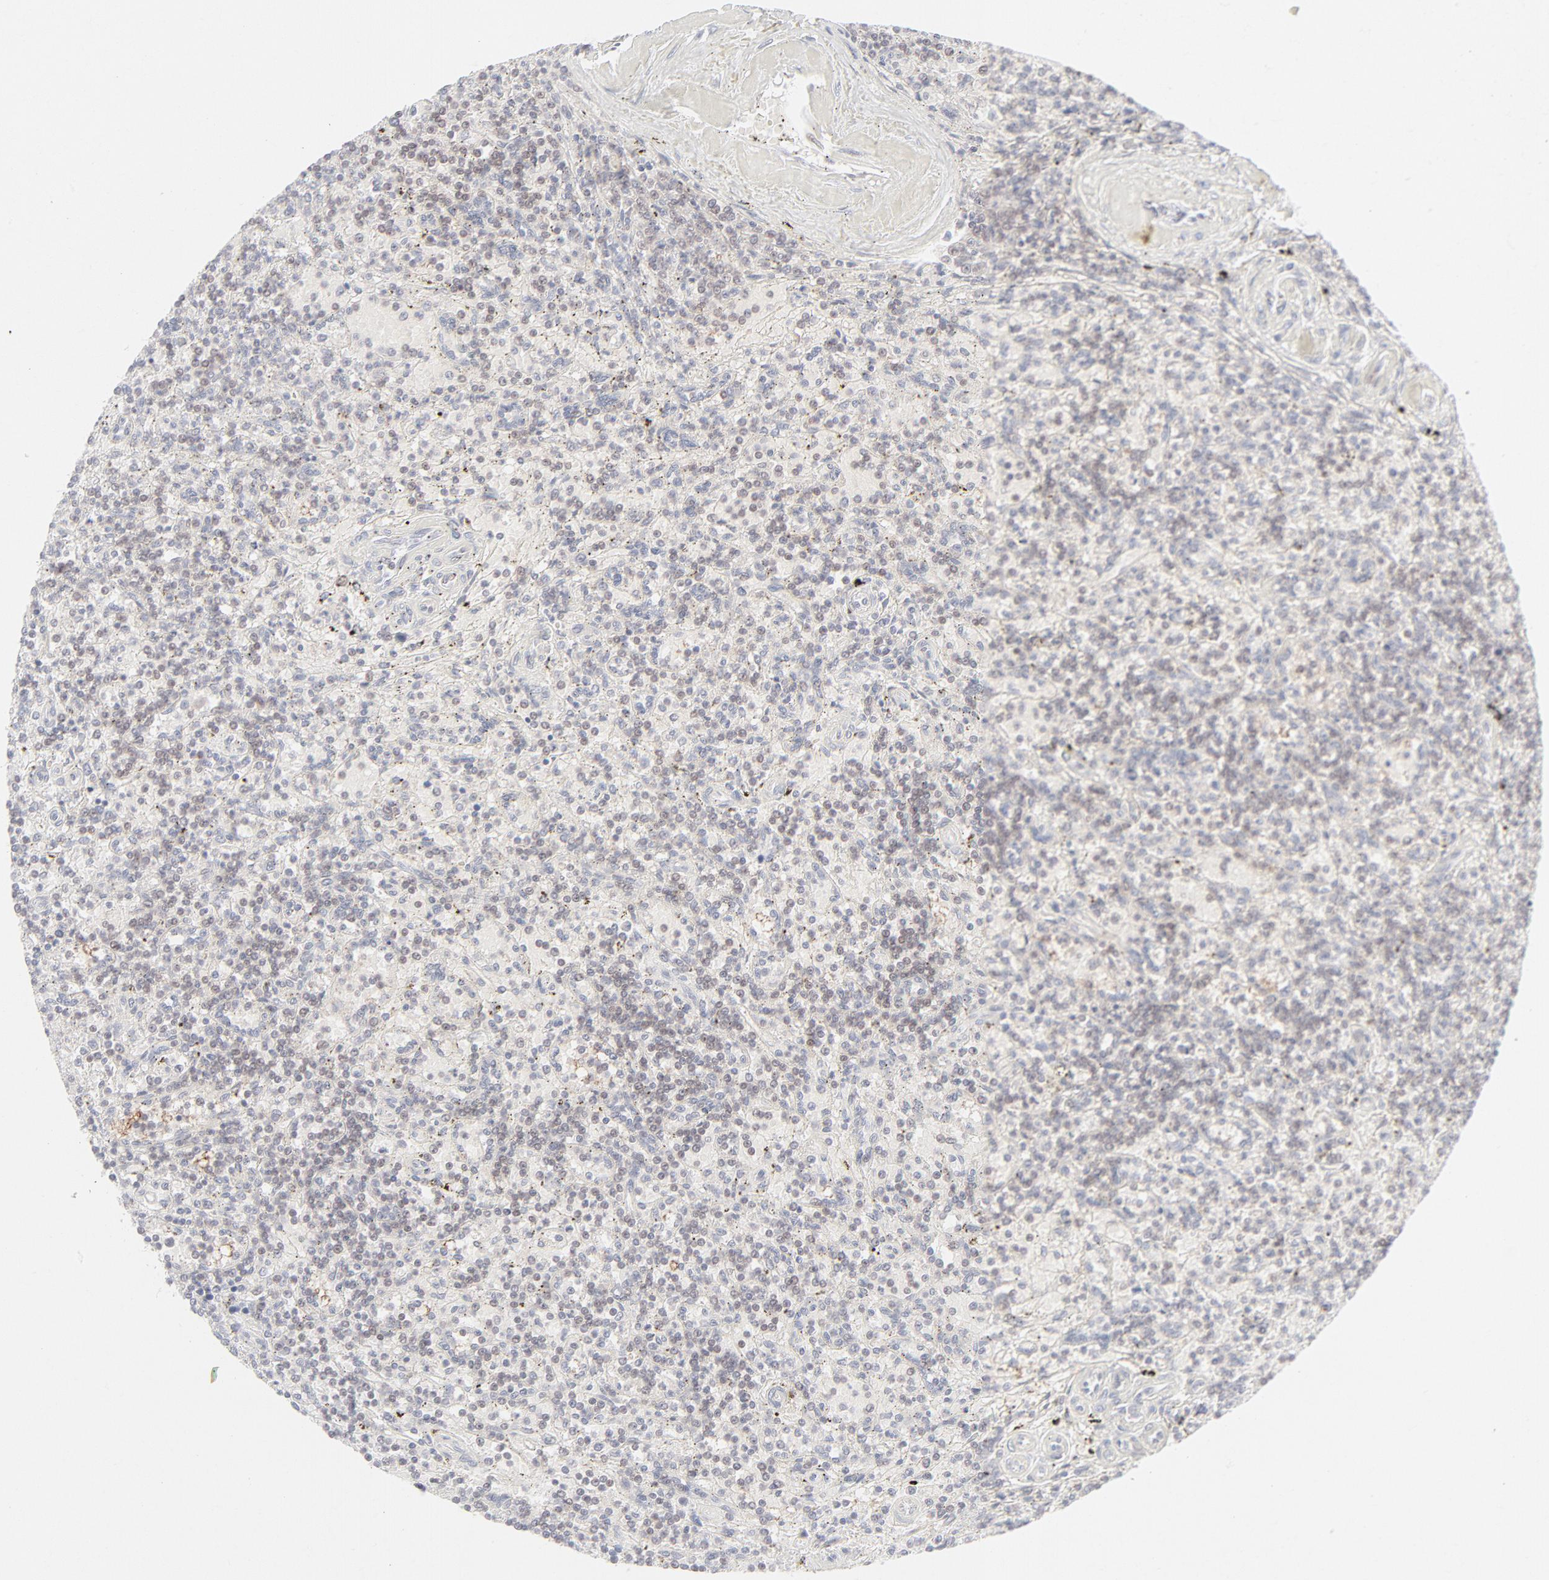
{"staining": {"intensity": "weak", "quantity": "25%-75%", "location": "nuclear"}, "tissue": "lymphoma", "cell_type": "Tumor cells", "image_type": "cancer", "snomed": [{"axis": "morphology", "description": "Malignant lymphoma, non-Hodgkin's type, Low grade"}, {"axis": "topography", "description": "Spleen"}], "caption": "Low-grade malignant lymphoma, non-Hodgkin's type stained with a protein marker shows weak staining in tumor cells.", "gene": "PRKCB", "patient": {"sex": "male", "age": 73}}